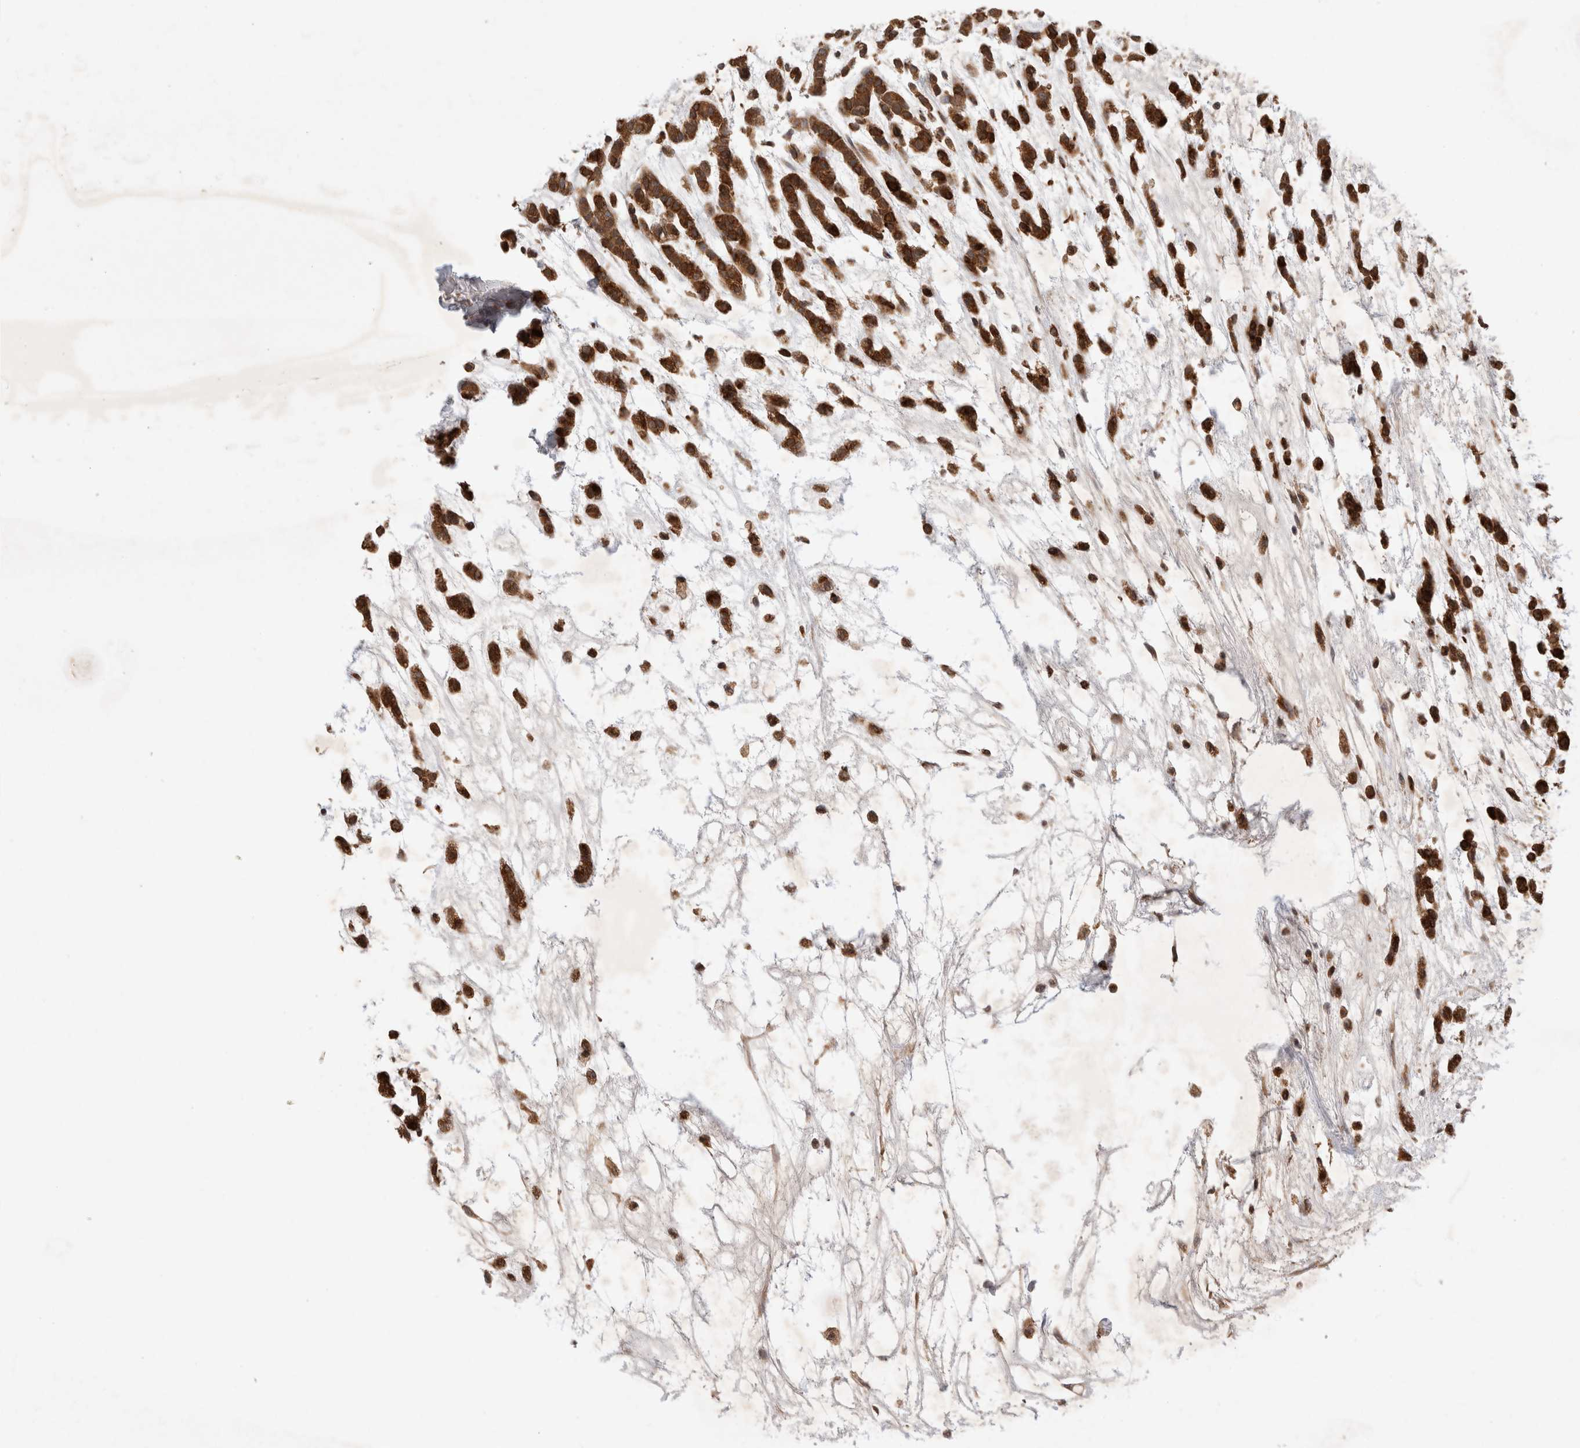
{"staining": {"intensity": "strong", "quantity": ">75%", "location": "cytoplasmic/membranous"}, "tissue": "head and neck cancer", "cell_type": "Tumor cells", "image_type": "cancer", "snomed": [{"axis": "morphology", "description": "Adenocarcinoma, NOS"}, {"axis": "morphology", "description": "Adenoma, NOS"}, {"axis": "topography", "description": "Head-Neck"}], "caption": "A micrograph of human head and neck cancer (adenocarcinoma) stained for a protein demonstrates strong cytoplasmic/membranous brown staining in tumor cells. (brown staining indicates protein expression, while blue staining denotes nuclei).", "gene": "FAM221A", "patient": {"sex": "female", "age": 55}}